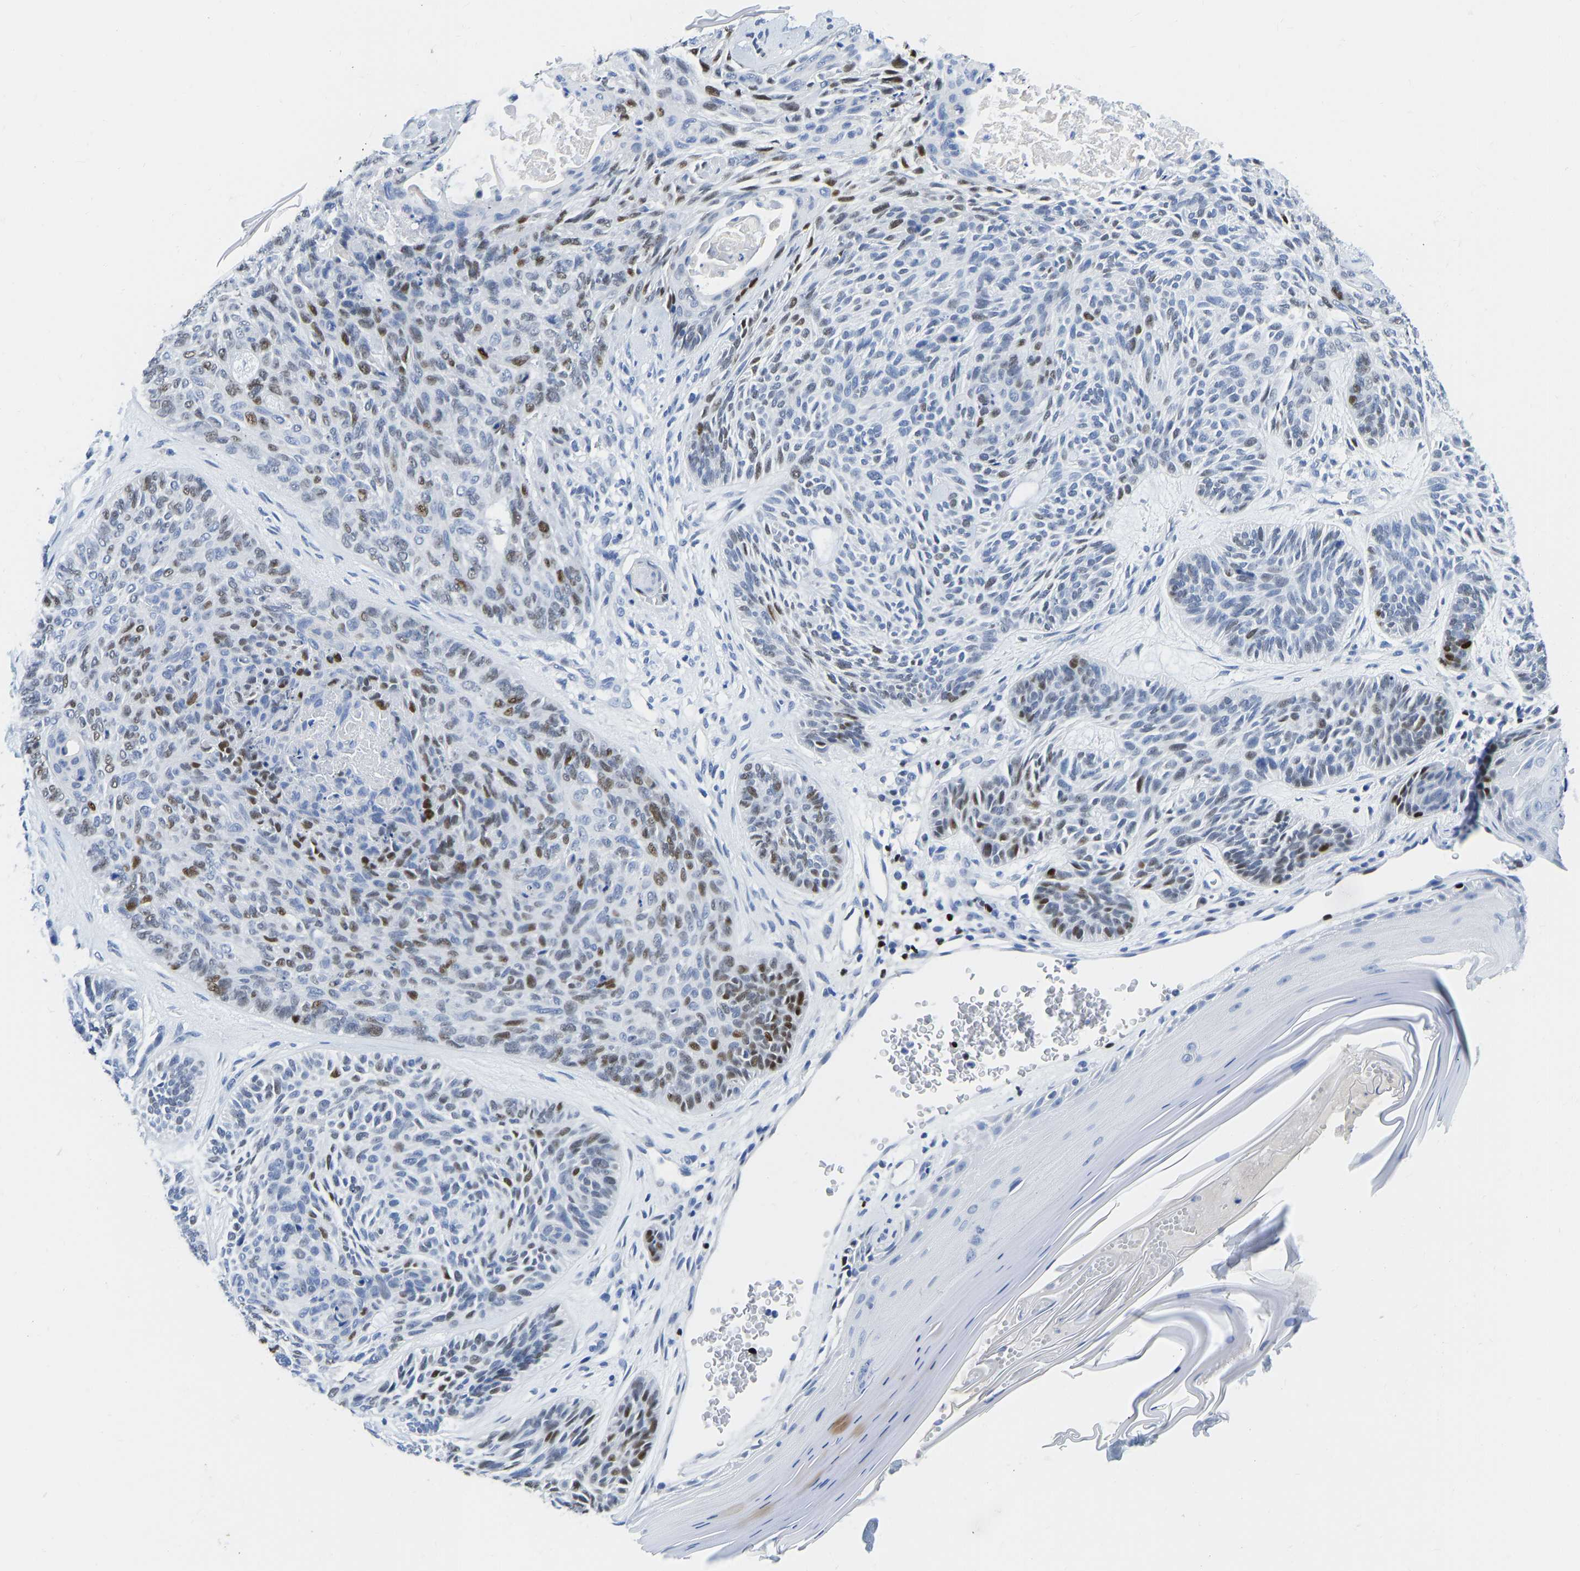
{"staining": {"intensity": "moderate", "quantity": "<25%", "location": "nuclear"}, "tissue": "skin cancer", "cell_type": "Tumor cells", "image_type": "cancer", "snomed": [{"axis": "morphology", "description": "Basal cell carcinoma"}, {"axis": "topography", "description": "Skin"}], "caption": "Skin cancer (basal cell carcinoma) tissue exhibits moderate nuclear positivity in about <25% of tumor cells The staining is performed using DAB brown chromogen to label protein expression. The nuclei are counter-stained blue using hematoxylin.", "gene": "TCF7", "patient": {"sex": "male", "age": 55}}